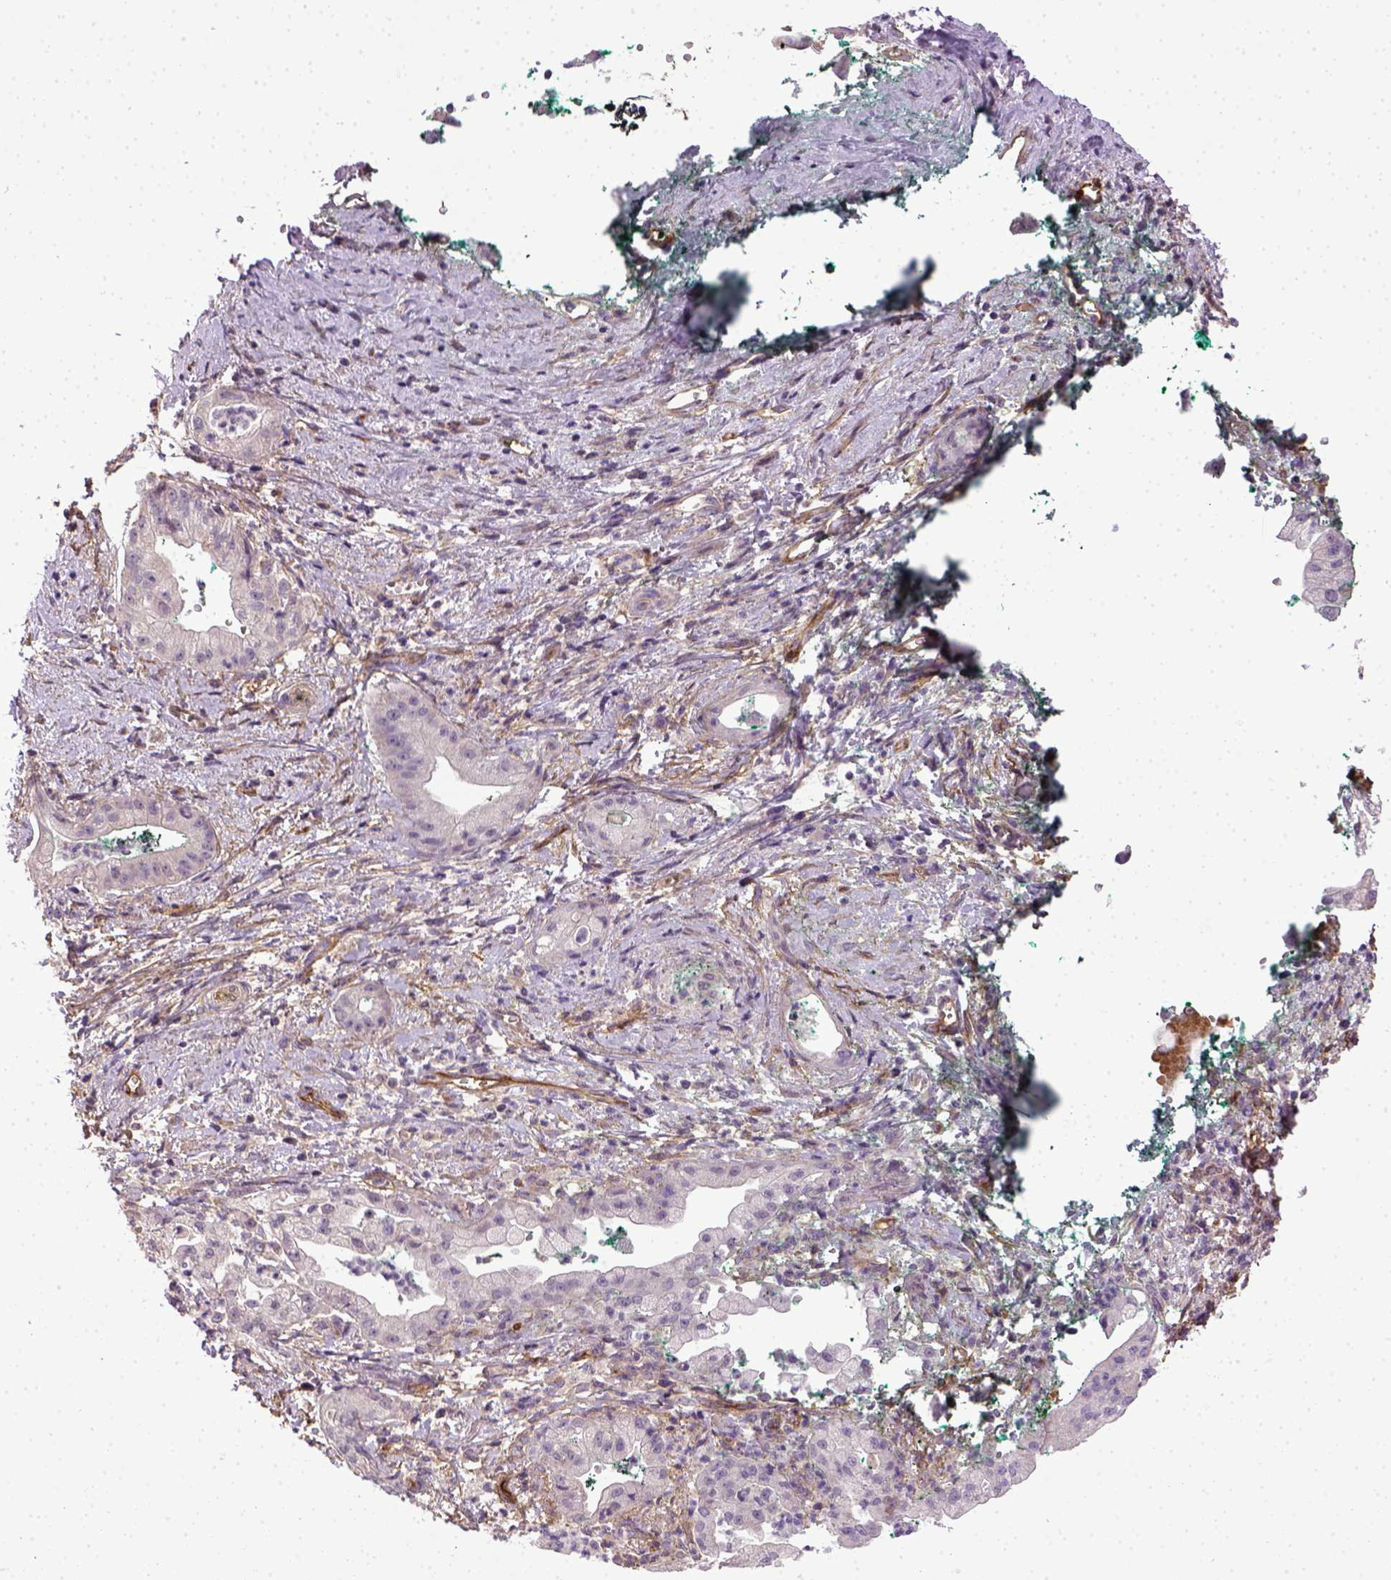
{"staining": {"intensity": "negative", "quantity": "none", "location": "none"}, "tissue": "pancreatic cancer", "cell_type": "Tumor cells", "image_type": "cancer", "snomed": [{"axis": "morphology", "description": "Normal tissue, NOS"}, {"axis": "morphology", "description": "Adenocarcinoma, NOS"}, {"axis": "topography", "description": "Lymph node"}, {"axis": "topography", "description": "Pancreas"}], "caption": "DAB immunohistochemical staining of pancreatic cancer (adenocarcinoma) displays no significant positivity in tumor cells.", "gene": "ENG", "patient": {"sex": "female", "age": 58}}